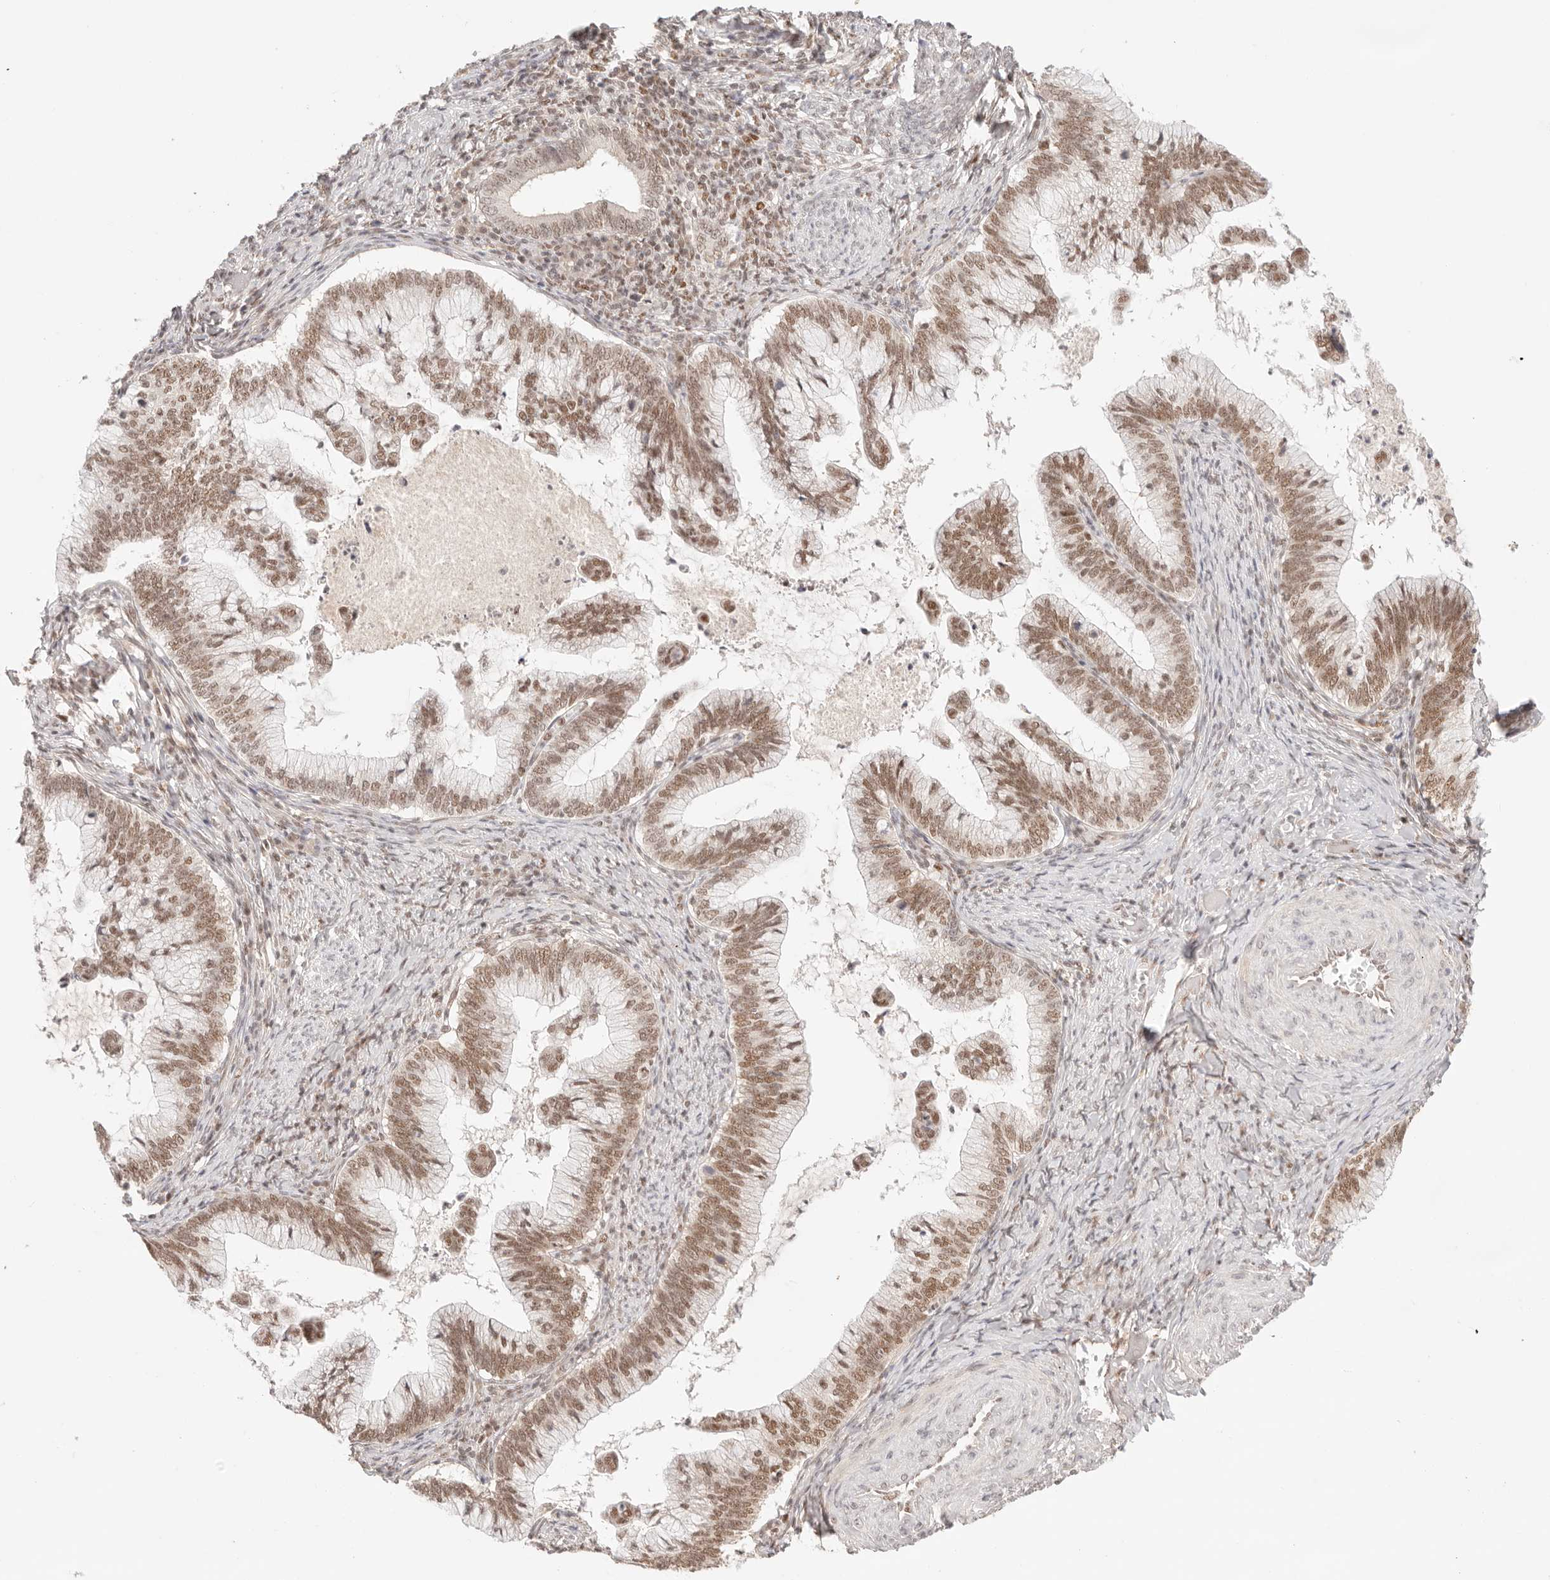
{"staining": {"intensity": "moderate", "quantity": ">75%", "location": "nuclear"}, "tissue": "cervical cancer", "cell_type": "Tumor cells", "image_type": "cancer", "snomed": [{"axis": "morphology", "description": "Adenocarcinoma, NOS"}, {"axis": "topography", "description": "Cervix"}], "caption": "Protein expression by IHC exhibits moderate nuclear staining in approximately >75% of tumor cells in adenocarcinoma (cervical). (DAB (3,3'-diaminobenzidine) IHC with brightfield microscopy, high magnification).", "gene": "GTF2E2", "patient": {"sex": "female", "age": 36}}